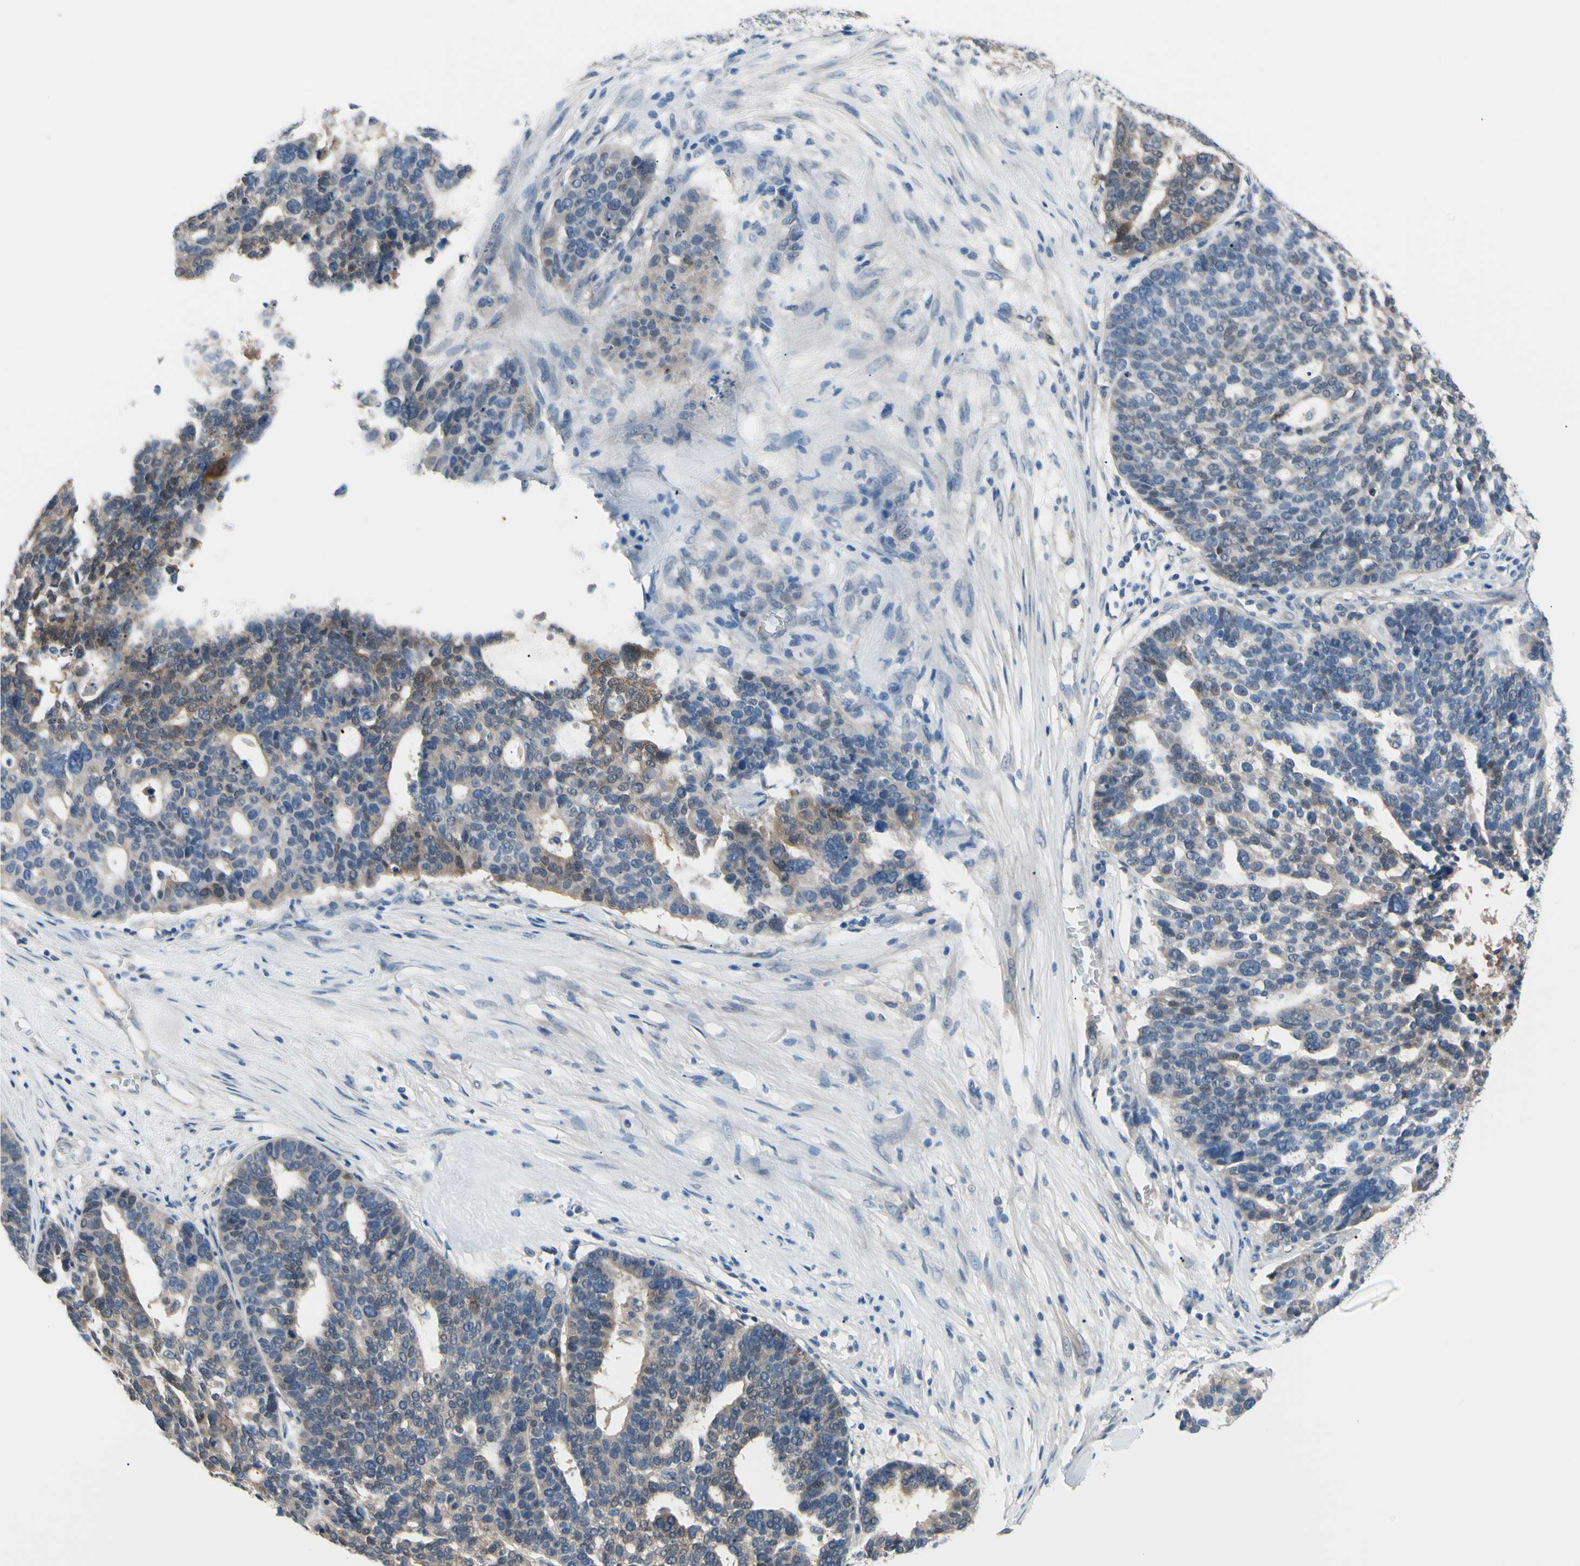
{"staining": {"intensity": "weak", "quantity": "25%-75%", "location": "cytoplasmic/membranous"}, "tissue": "ovarian cancer", "cell_type": "Tumor cells", "image_type": "cancer", "snomed": [{"axis": "morphology", "description": "Cystadenocarcinoma, serous, NOS"}, {"axis": "topography", "description": "Ovary"}], "caption": "IHC of ovarian serous cystadenocarcinoma shows low levels of weak cytoplasmic/membranous positivity in about 25%-75% of tumor cells.", "gene": "NOL3", "patient": {"sex": "female", "age": 59}}